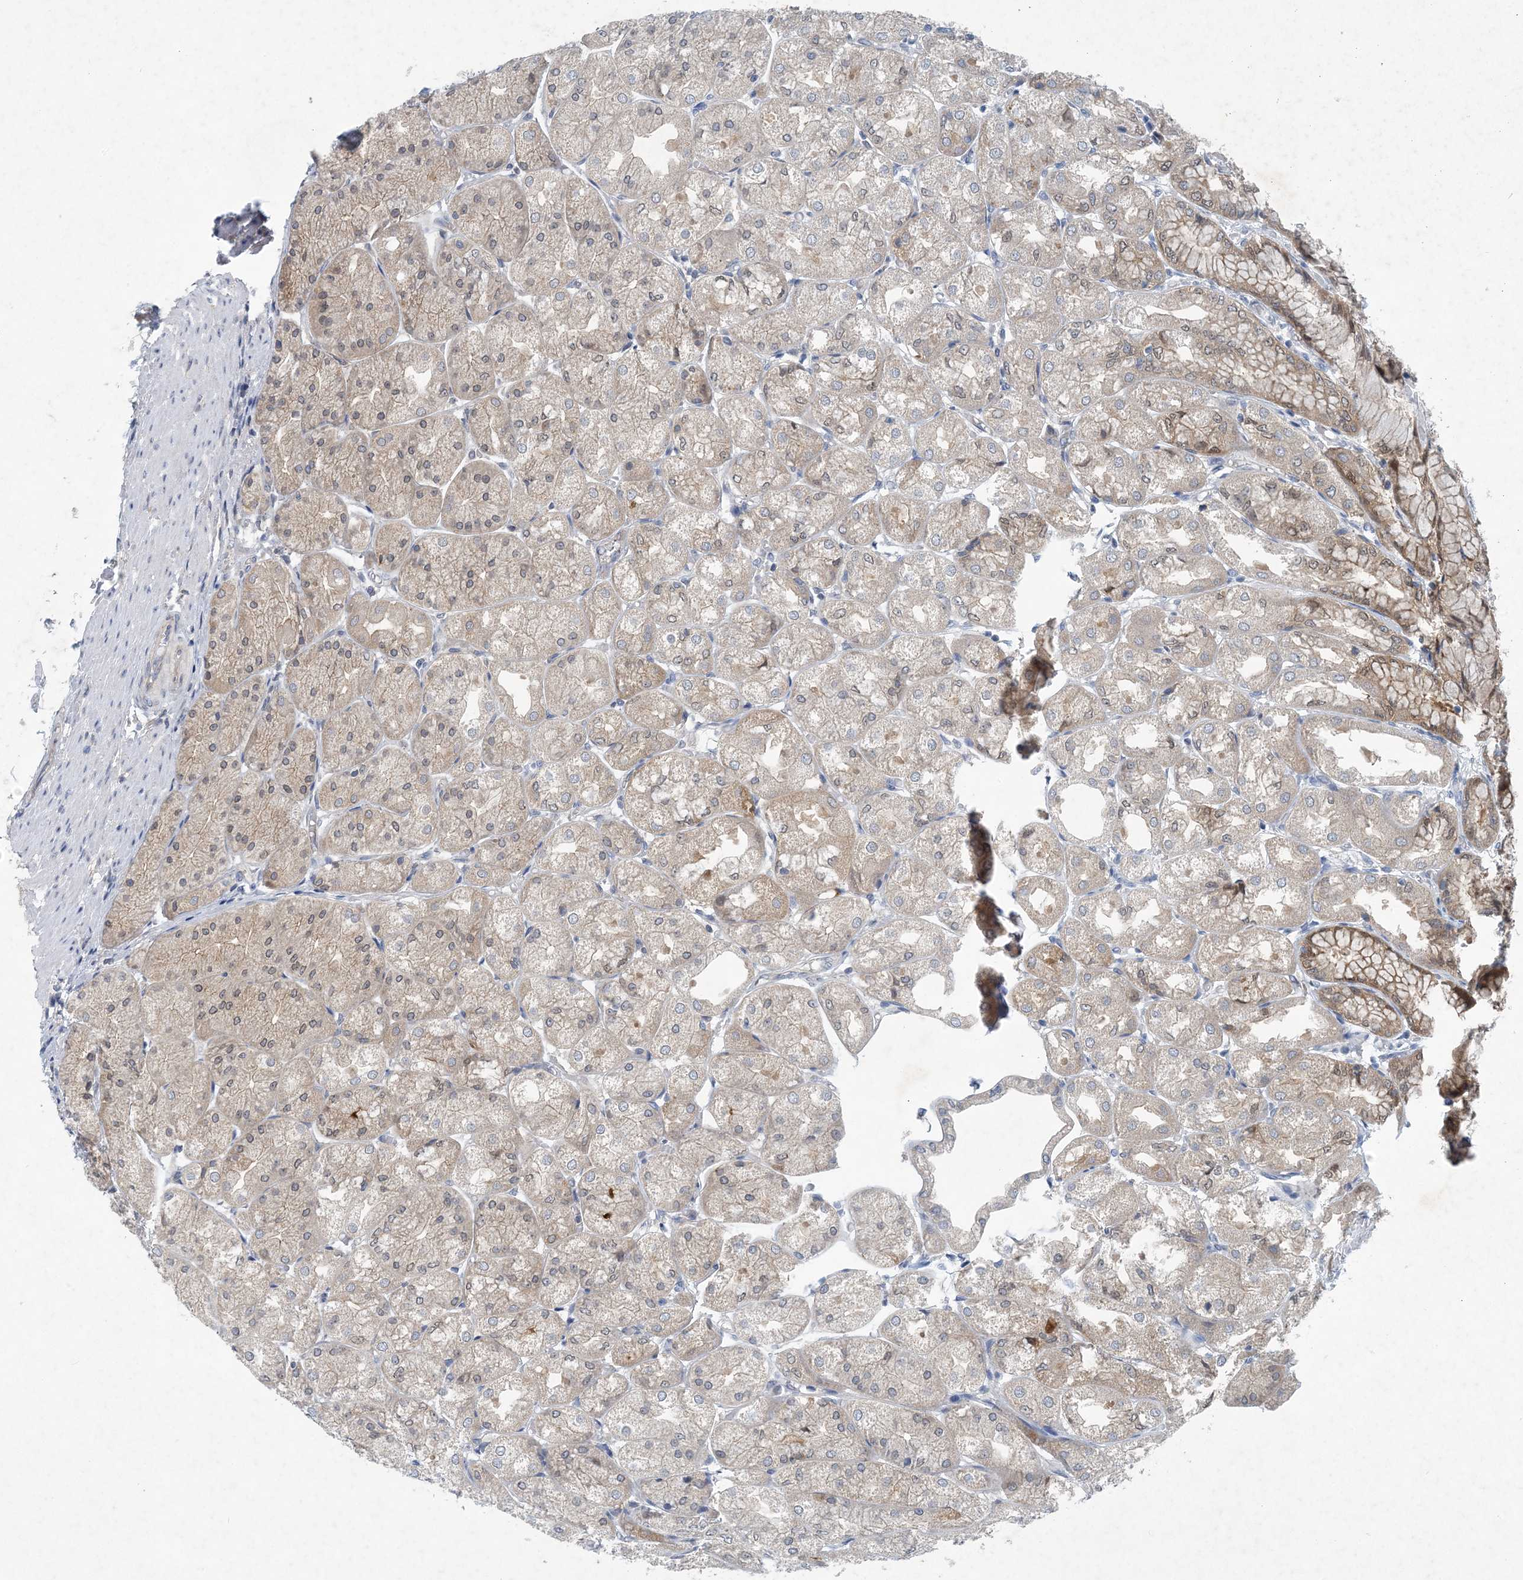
{"staining": {"intensity": "moderate", "quantity": "25%-75%", "location": "cytoplasmic/membranous"}, "tissue": "stomach", "cell_type": "Glandular cells", "image_type": "normal", "snomed": [{"axis": "morphology", "description": "Normal tissue, NOS"}, {"axis": "topography", "description": "Stomach, upper"}], "caption": "Immunohistochemical staining of benign stomach demonstrates moderate cytoplasmic/membranous protein positivity in approximately 25%-75% of glandular cells.", "gene": "HIKESHI", "patient": {"sex": "male", "age": 72}}